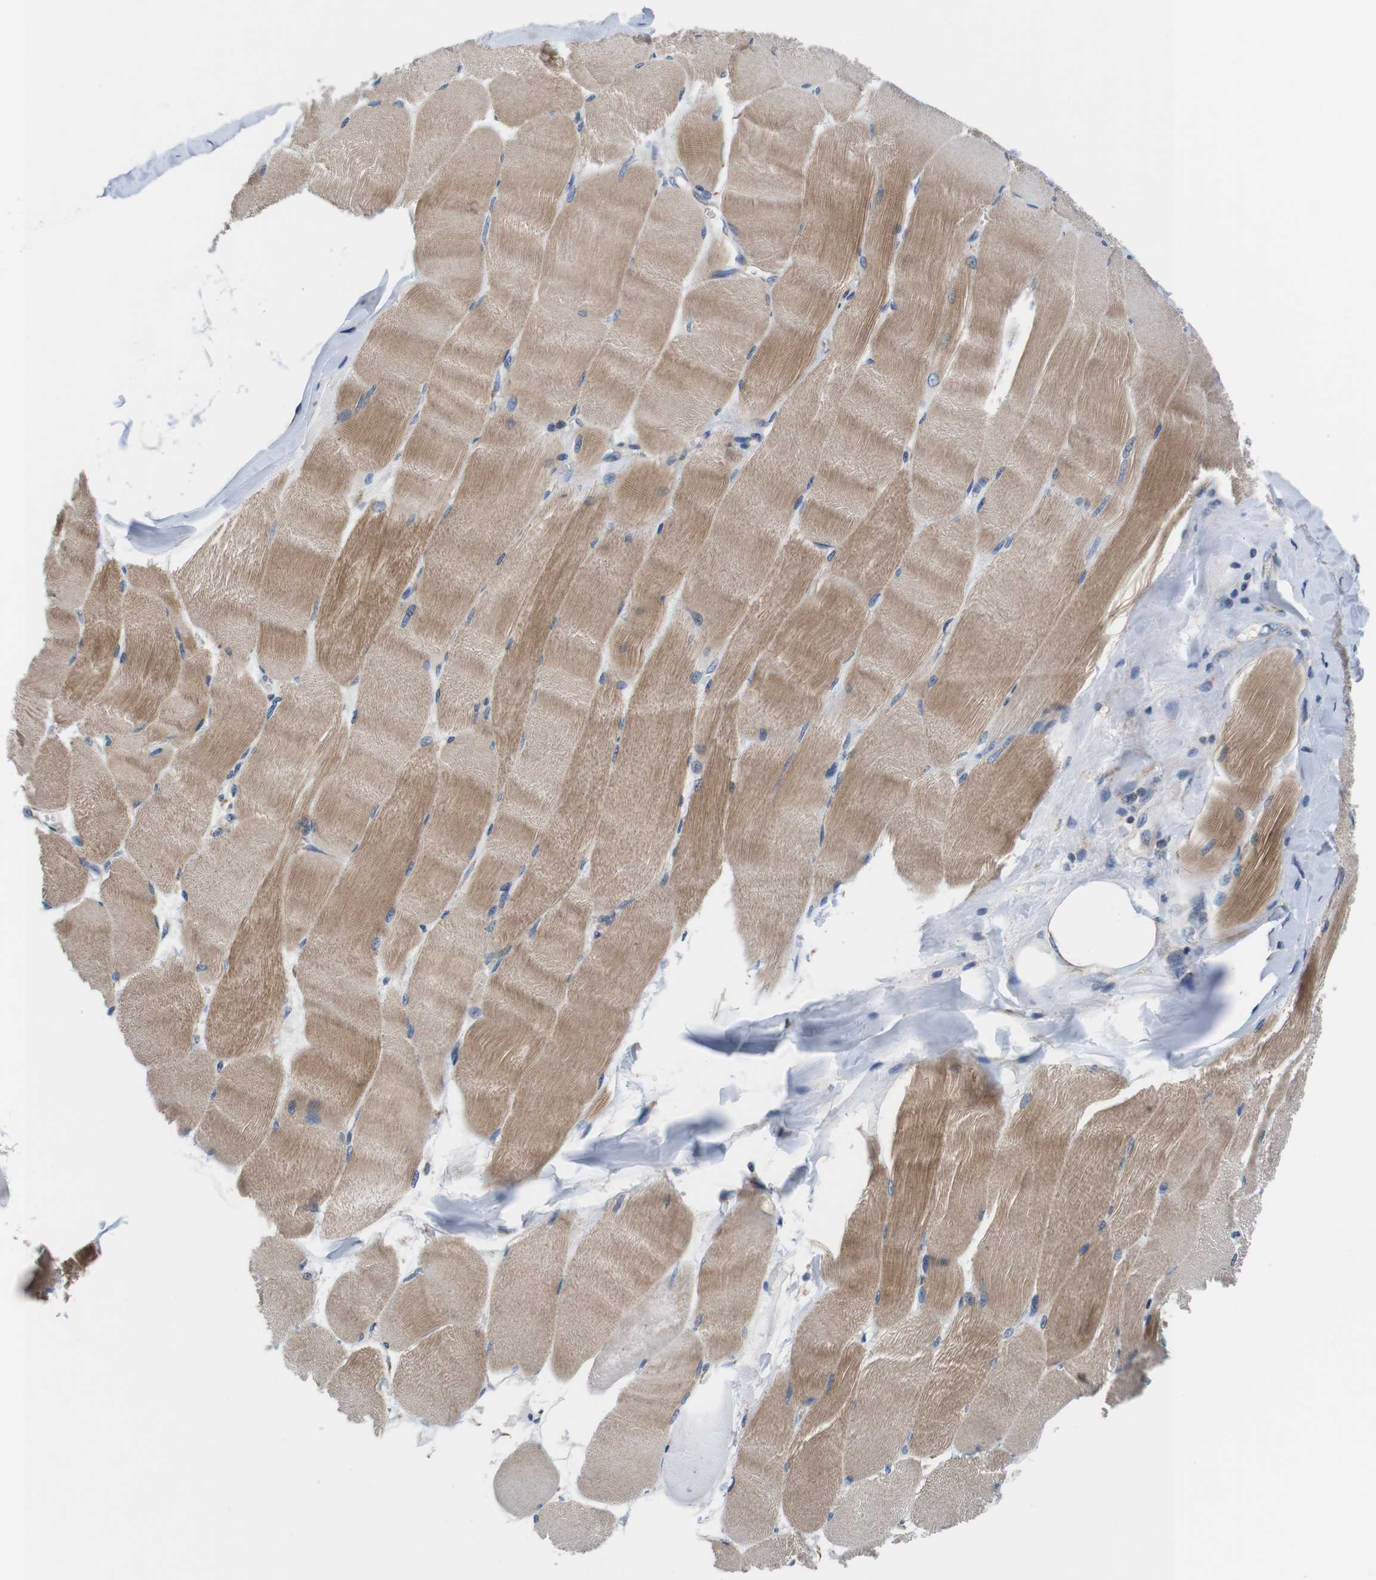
{"staining": {"intensity": "moderate", "quantity": ">75%", "location": "cytoplasmic/membranous"}, "tissue": "skeletal muscle", "cell_type": "Myocytes", "image_type": "normal", "snomed": [{"axis": "morphology", "description": "Normal tissue, NOS"}, {"axis": "morphology", "description": "Squamous cell carcinoma, NOS"}, {"axis": "topography", "description": "Skeletal muscle"}], "caption": "A micrograph showing moderate cytoplasmic/membranous expression in about >75% of myocytes in unremarkable skeletal muscle, as visualized by brown immunohistochemical staining.", "gene": "LRP4", "patient": {"sex": "male", "age": 51}}